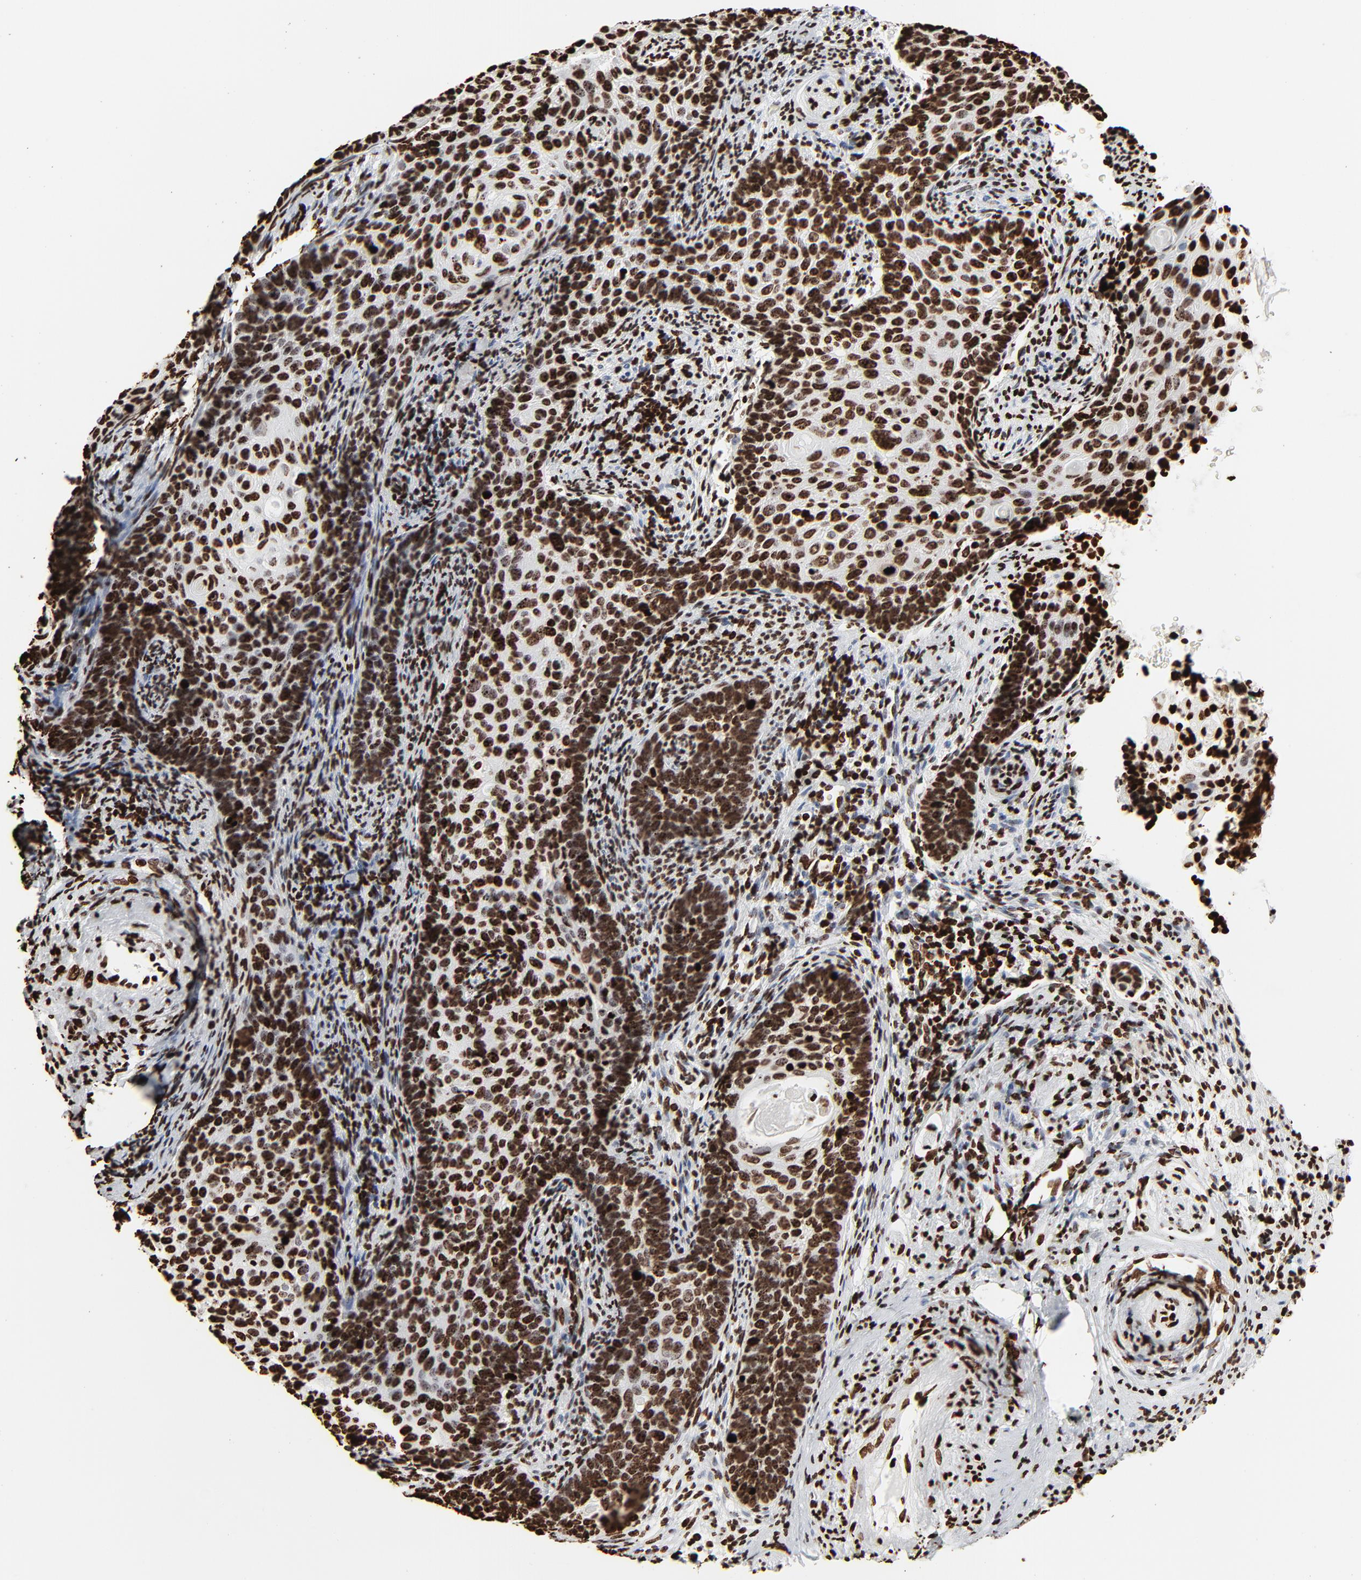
{"staining": {"intensity": "strong", "quantity": ">75%", "location": "nuclear"}, "tissue": "cervical cancer", "cell_type": "Tumor cells", "image_type": "cancer", "snomed": [{"axis": "morphology", "description": "Squamous cell carcinoma, NOS"}, {"axis": "topography", "description": "Cervix"}], "caption": "Immunohistochemistry staining of cervical cancer (squamous cell carcinoma), which shows high levels of strong nuclear positivity in about >75% of tumor cells indicating strong nuclear protein staining. The staining was performed using DAB (3,3'-diaminobenzidine) (brown) for protein detection and nuclei were counterstained in hematoxylin (blue).", "gene": "H3-4", "patient": {"sex": "female", "age": 33}}